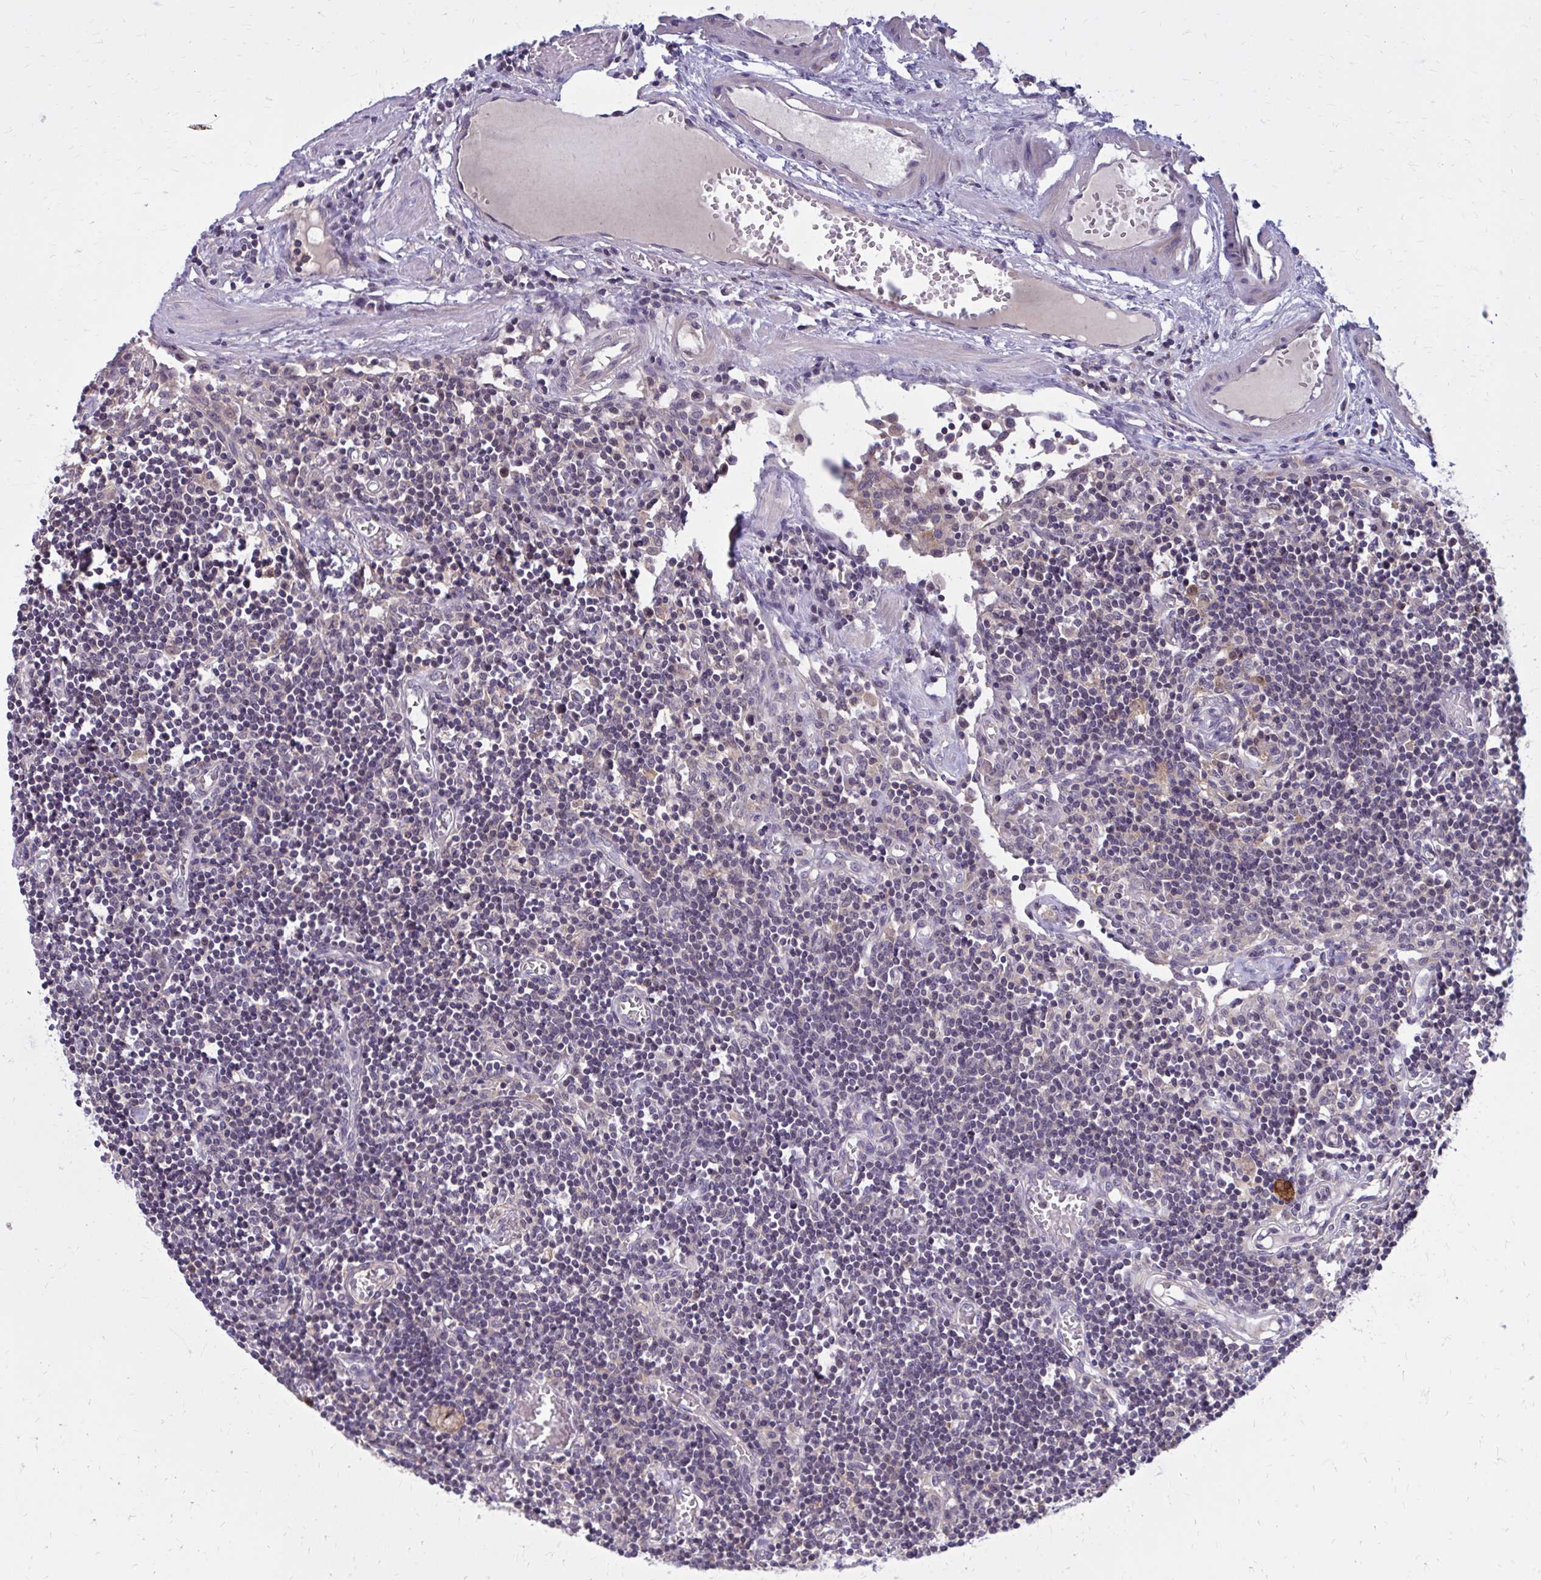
{"staining": {"intensity": "moderate", "quantity": "25%-75%", "location": "cytoplasmic/membranous"}, "tissue": "lymph node", "cell_type": "Germinal center cells", "image_type": "normal", "snomed": [{"axis": "morphology", "description": "Normal tissue, NOS"}, {"axis": "topography", "description": "Lymph node"}], "caption": "Protein analysis of normal lymph node exhibits moderate cytoplasmic/membranous staining in approximately 25%-75% of germinal center cells.", "gene": "DBI", "patient": {"sex": "male", "age": 66}}